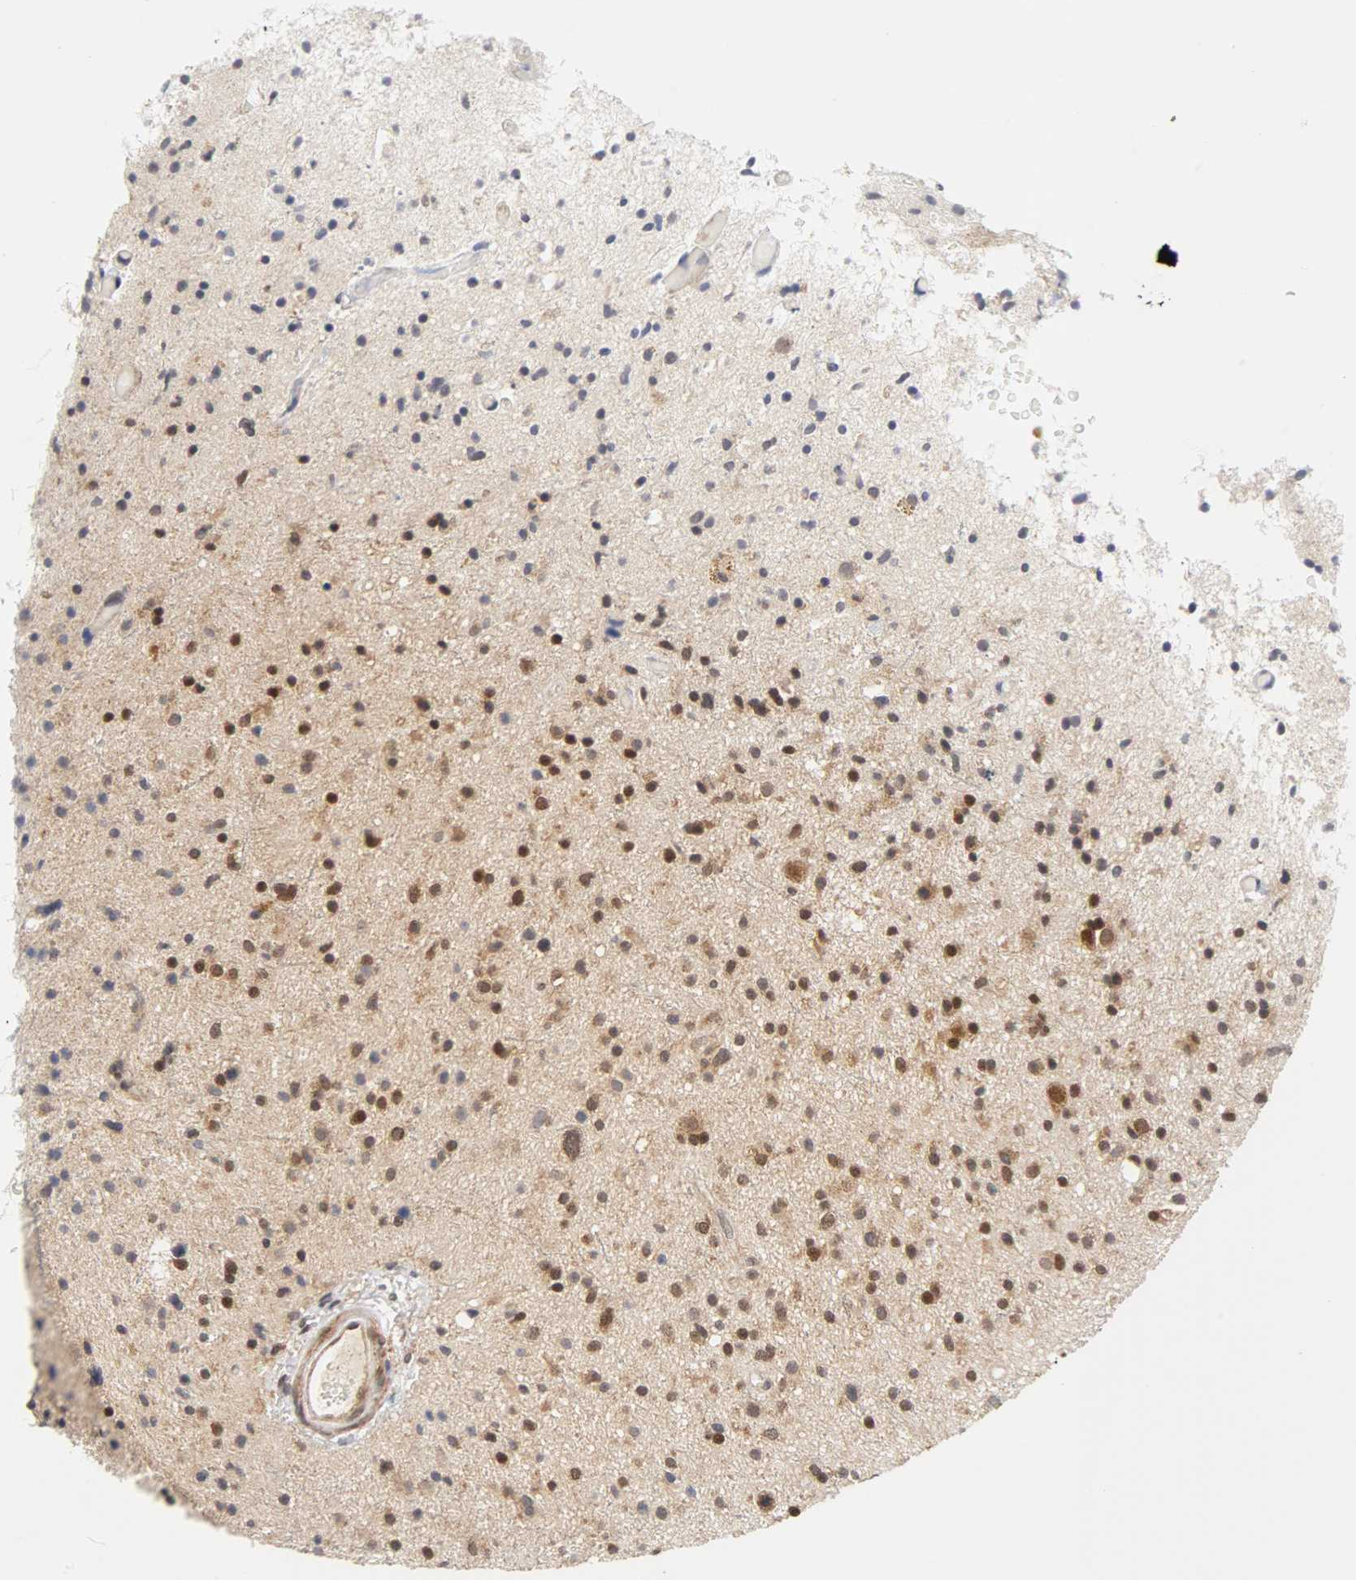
{"staining": {"intensity": "moderate", "quantity": "25%-75%", "location": "cytoplasmic/membranous,nuclear"}, "tissue": "glioma", "cell_type": "Tumor cells", "image_type": "cancer", "snomed": [{"axis": "morphology", "description": "Glioma, malignant, High grade"}, {"axis": "topography", "description": "Brain"}], "caption": "Malignant high-grade glioma tissue reveals moderate cytoplasmic/membranous and nuclear positivity in approximately 25%-75% of tumor cells, visualized by immunohistochemistry. (DAB (3,3'-diaminobenzidine) IHC, brown staining for protein, blue staining for nuclei).", "gene": "UBE2M", "patient": {"sex": "male", "age": 33}}